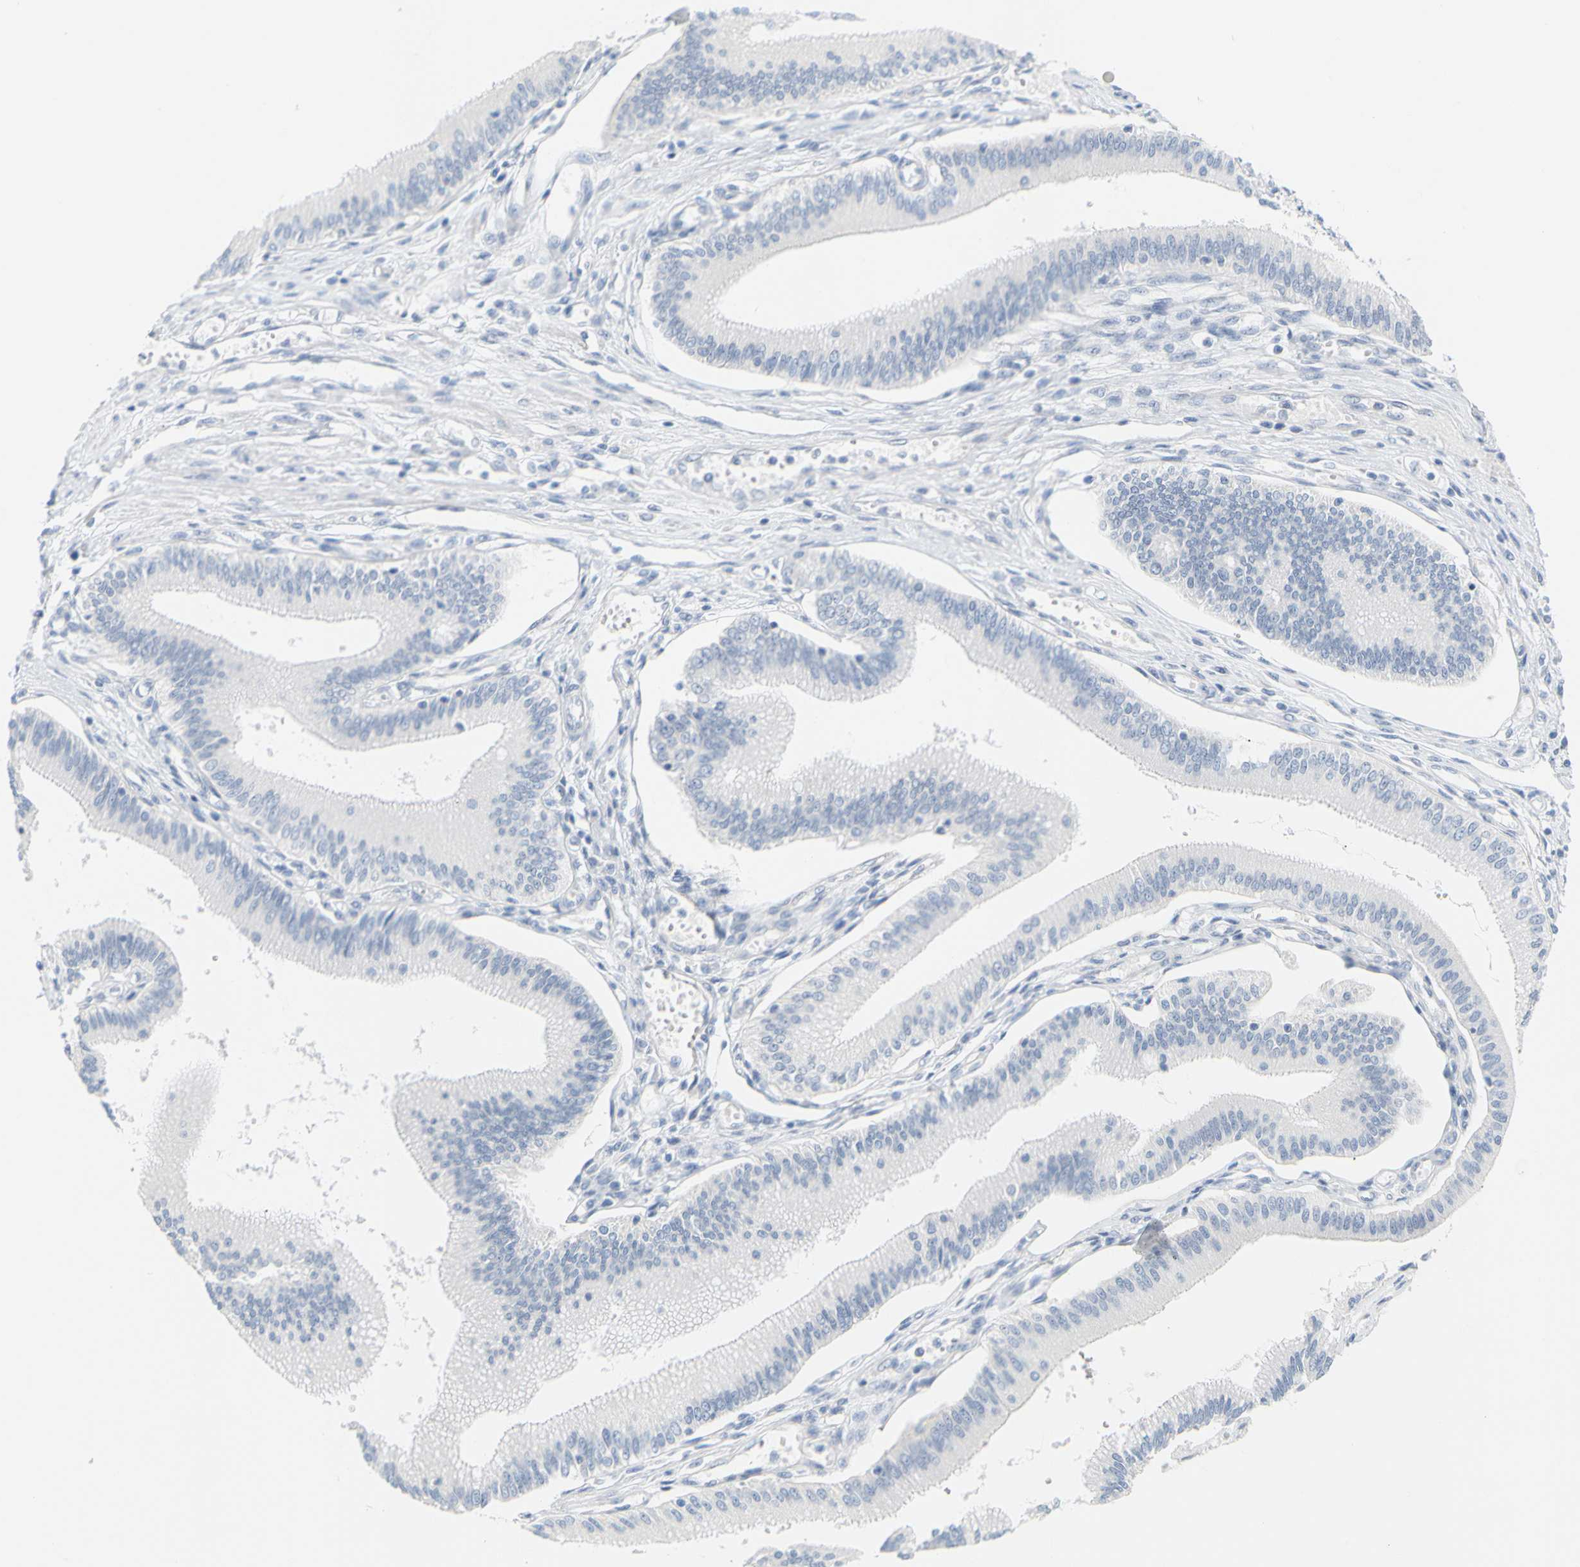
{"staining": {"intensity": "negative", "quantity": "none", "location": "none"}, "tissue": "pancreatic cancer", "cell_type": "Tumor cells", "image_type": "cancer", "snomed": [{"axis": "morphology", "description": "Adenocarcinoma, NOS"}, {"axis": "topography", "description": "Pancreas"}], "caption": "Tumor cells show no significant expression in pancreatic adenocarcinoma.", "gene": "OPN1SW", "patient": {"sex": "male", "age": 56}}